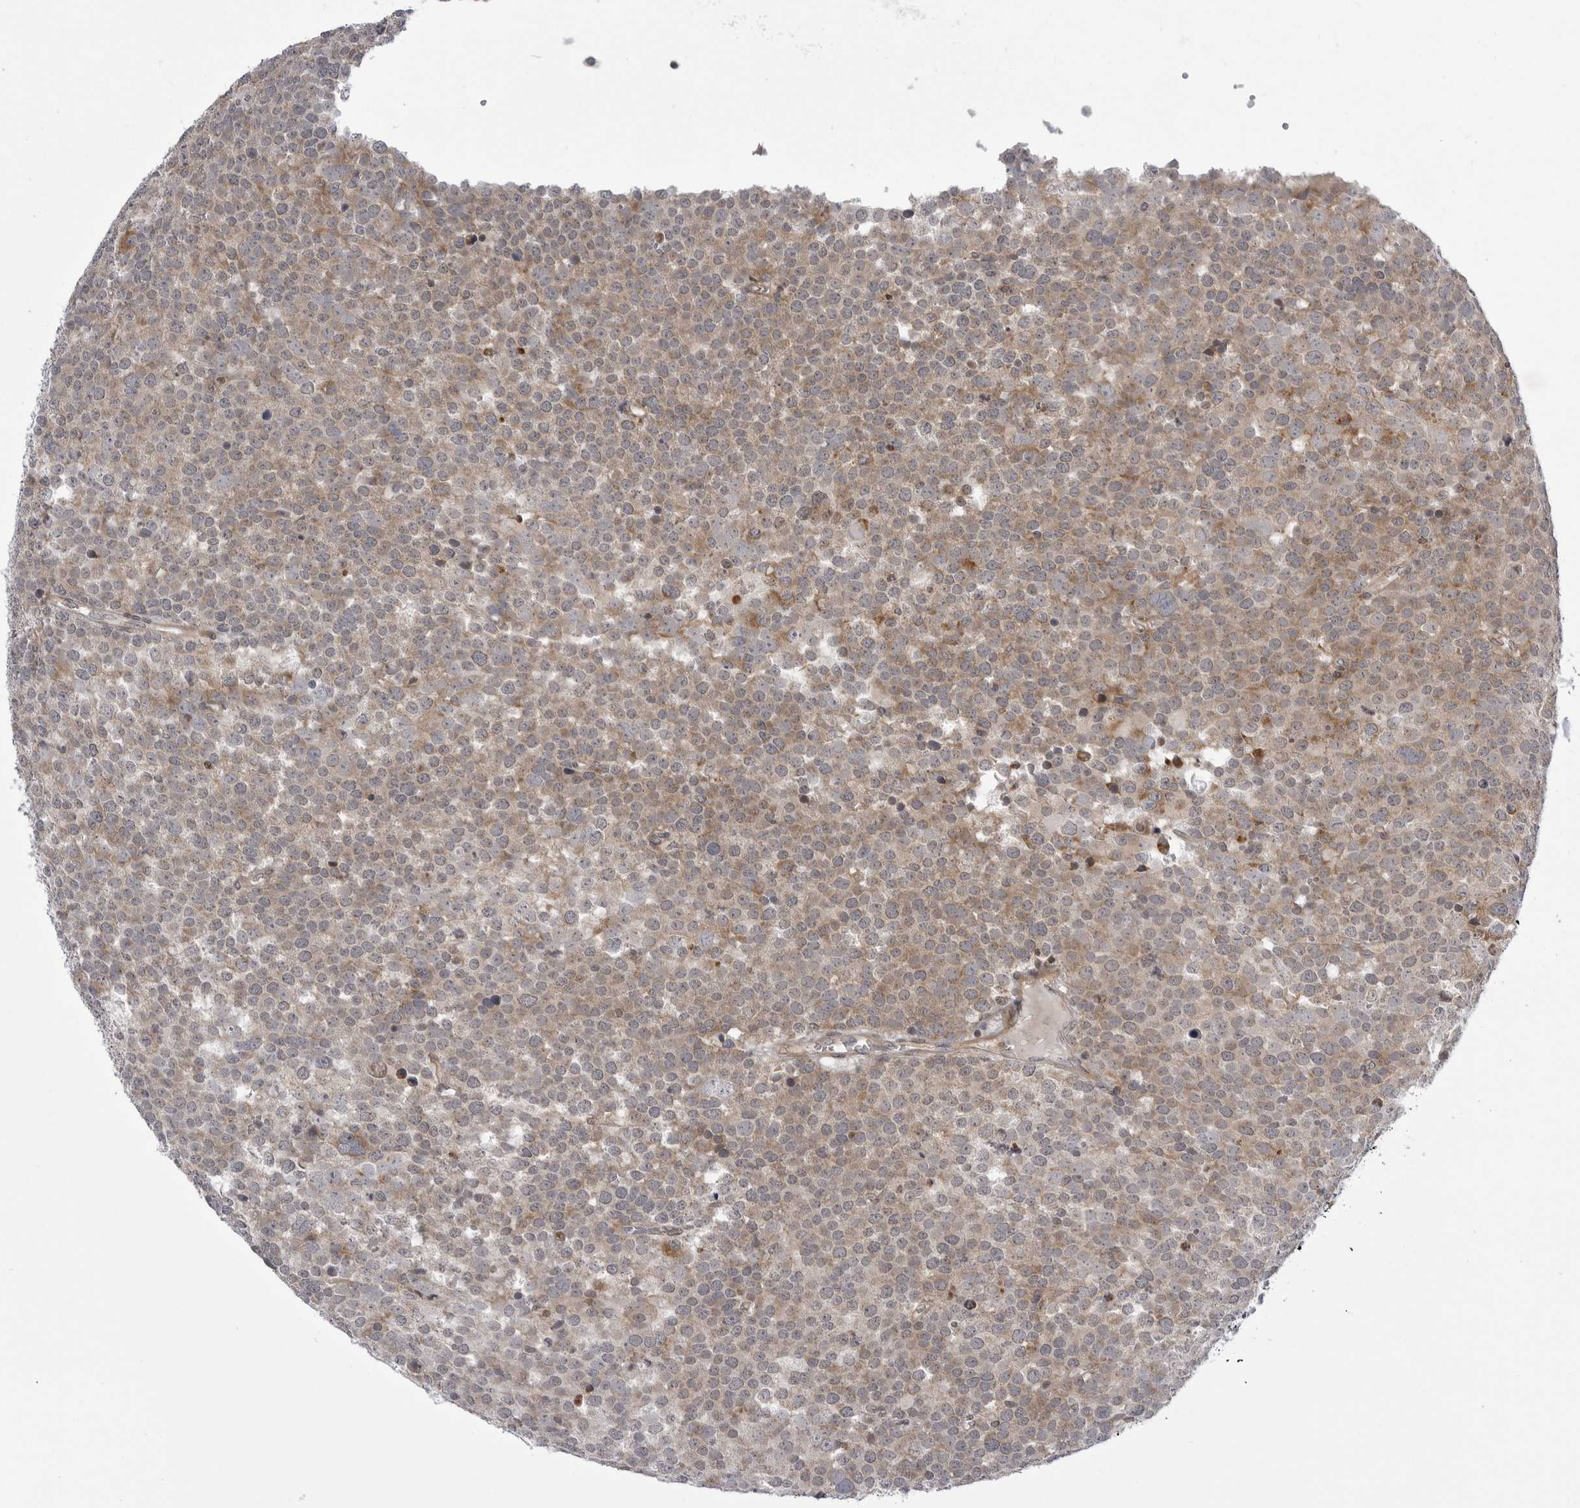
{"staining": {"intensity": "weak", "quantity": ">75%", "location": "cytoplasmic/membranous"}, "tissue": "testis cancer", "cell_type": "Tumor cells", "image_type": "cancer", "snomed": [{"axis": "morphology", "description": "Seminoma, NOS"}, {"axis": "topography", "description": "Testis"}], "caption": "A high-resolution image shows IHC staining of testis cancer (seminoma), which shows weak cytoplasmic/membranous staining in approximately >75% of tumor cells. (Stains: DAB in brown, nuclei in blue, Microscopy: brightfield microscopy at high magnification).", "gene": "CCDC18", "patient": {"sex": "male", "age": 71}}